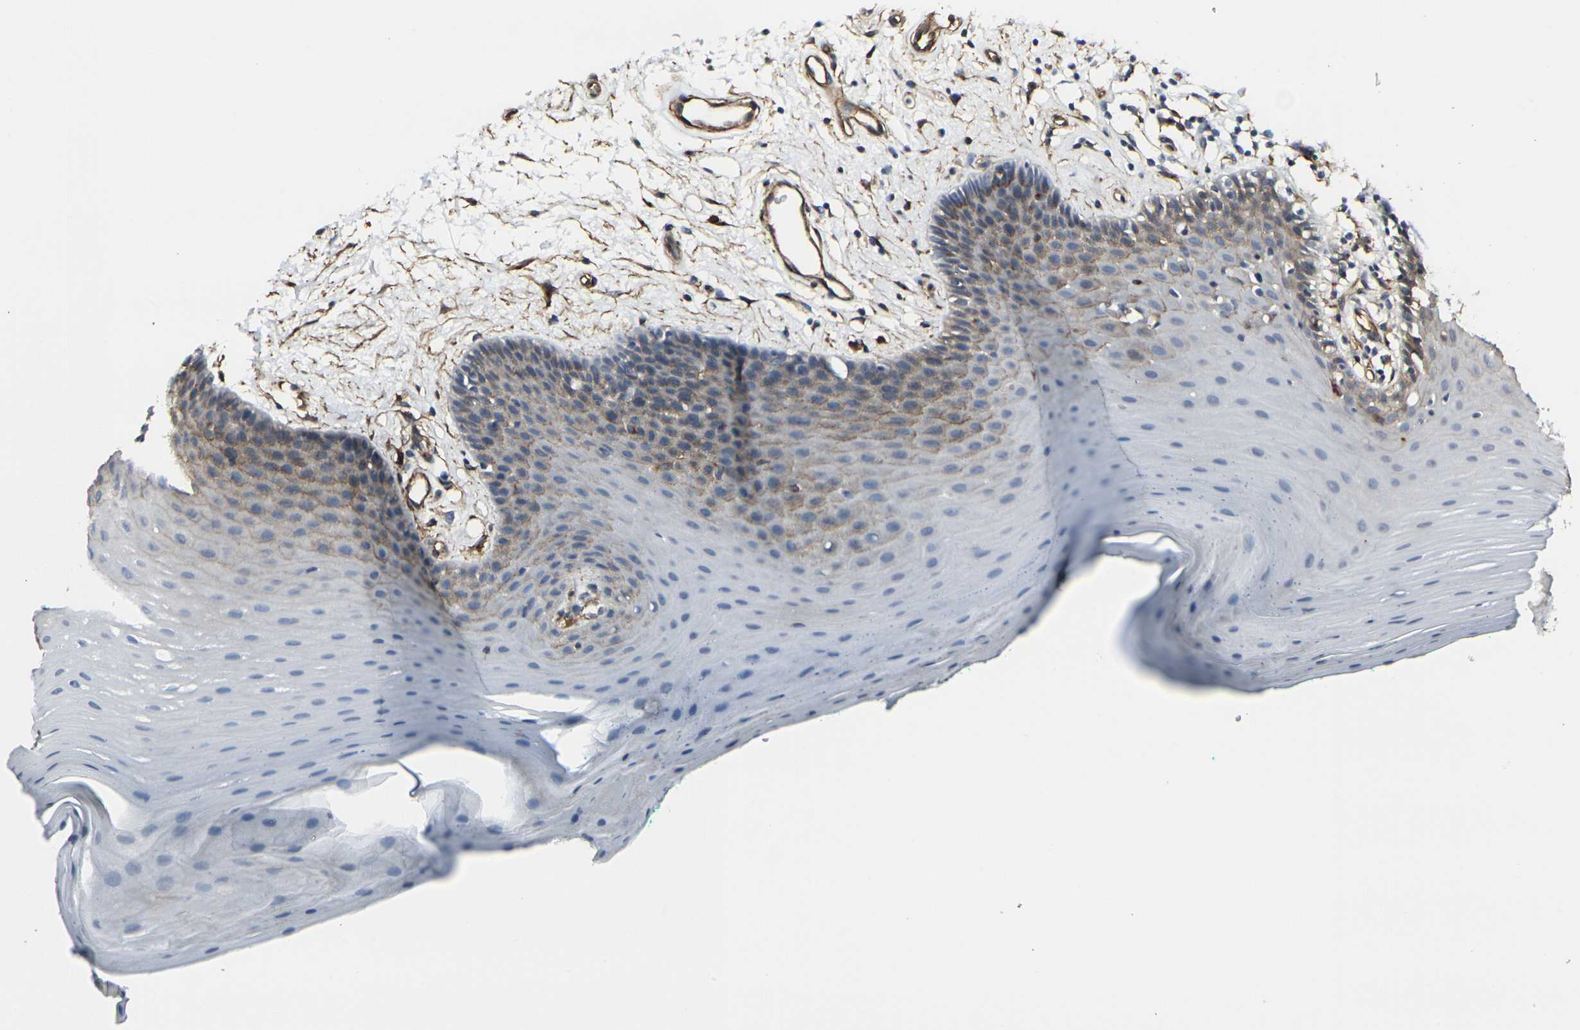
{"staining": {"intensity": "moderate", "quantity": "25%-75%", "location": "cytoplasmic/membranous"}, "tissue": "oral mucosa", "cell_type": "Squamous epithelial cells", "image_type": "normal", "snomed": [{"axis": "morphology", "description": "Normal tissue, NOS"}, {"axis": "topography", "description": "Skeletal muscle"}, {"axis": "topography", "description": "Oral tissue"}], "caption": "Moderate cytoplasmic/membranous protein positivity is appreciated in approximately 25%-75% of squamous epithelial cells in oral mucosa. The protein of interest is stained brown, and the nuclei are stained in blue (DAB IHC with brightfield microscopy, high magnification).", "gene": "MYOF", "patient": {"sex": "male", "age": 58}}